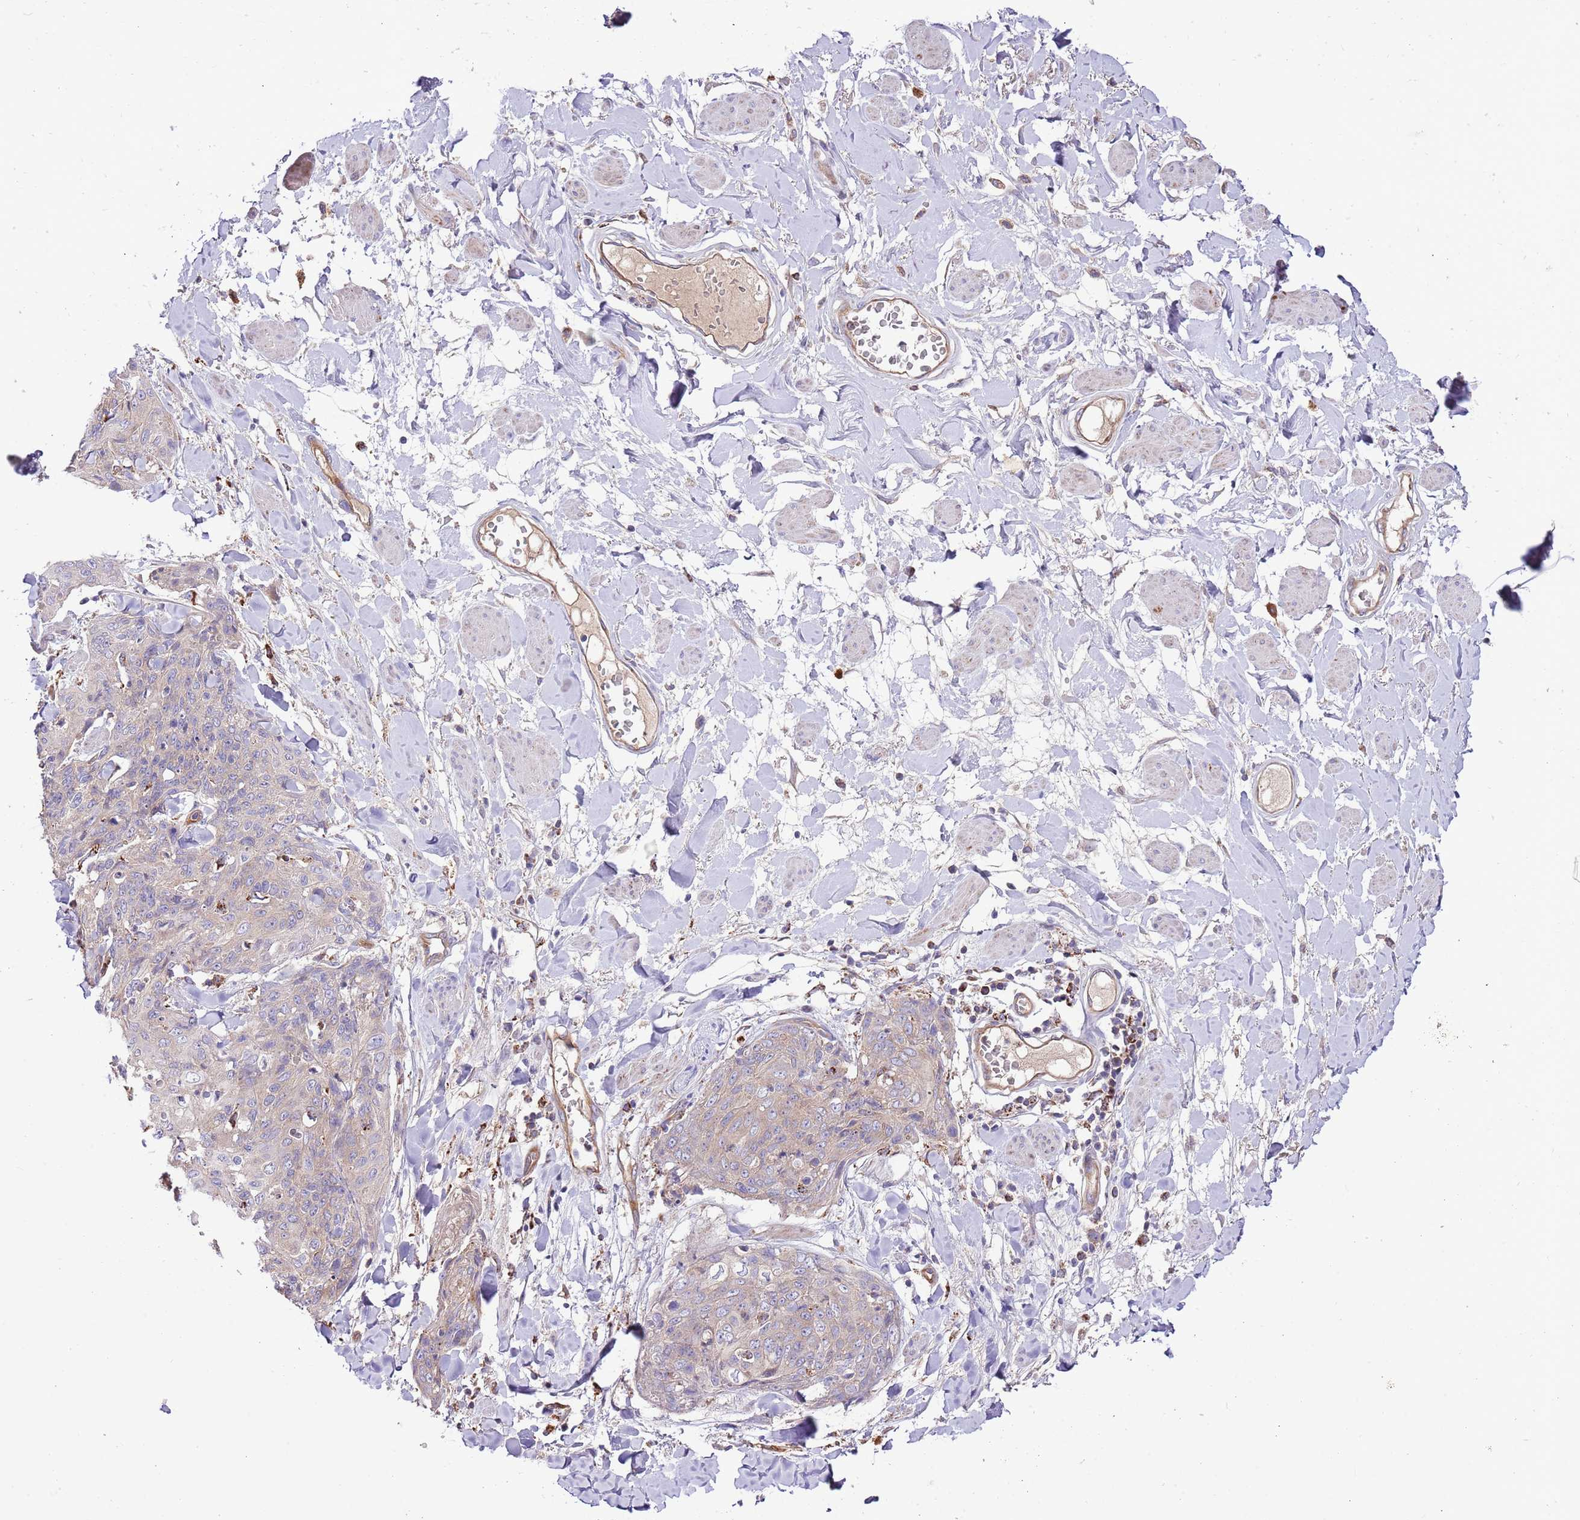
{"staining": {"intensity": "negative", "quantity": "none", "location": "none"}, "tissue": "skin cancer", "cell_type": "Tumor cells", "image_type": "cancer", "snomed": [{"axis": "morphology", "description": "Squamous cell carcinoma, NOS"}, {"axis": "topography", "description": "Skin"}, {"axis": "topography", "description": "Vulva"}], "caption": "Human squamous cell carcinoma (skin) stained for a protein using immunohistochemistry (IHC) demonstrates no positivity in tumor cells.", "gene": "DOCK6", "patient": {"sex": "female", "age": 85}}